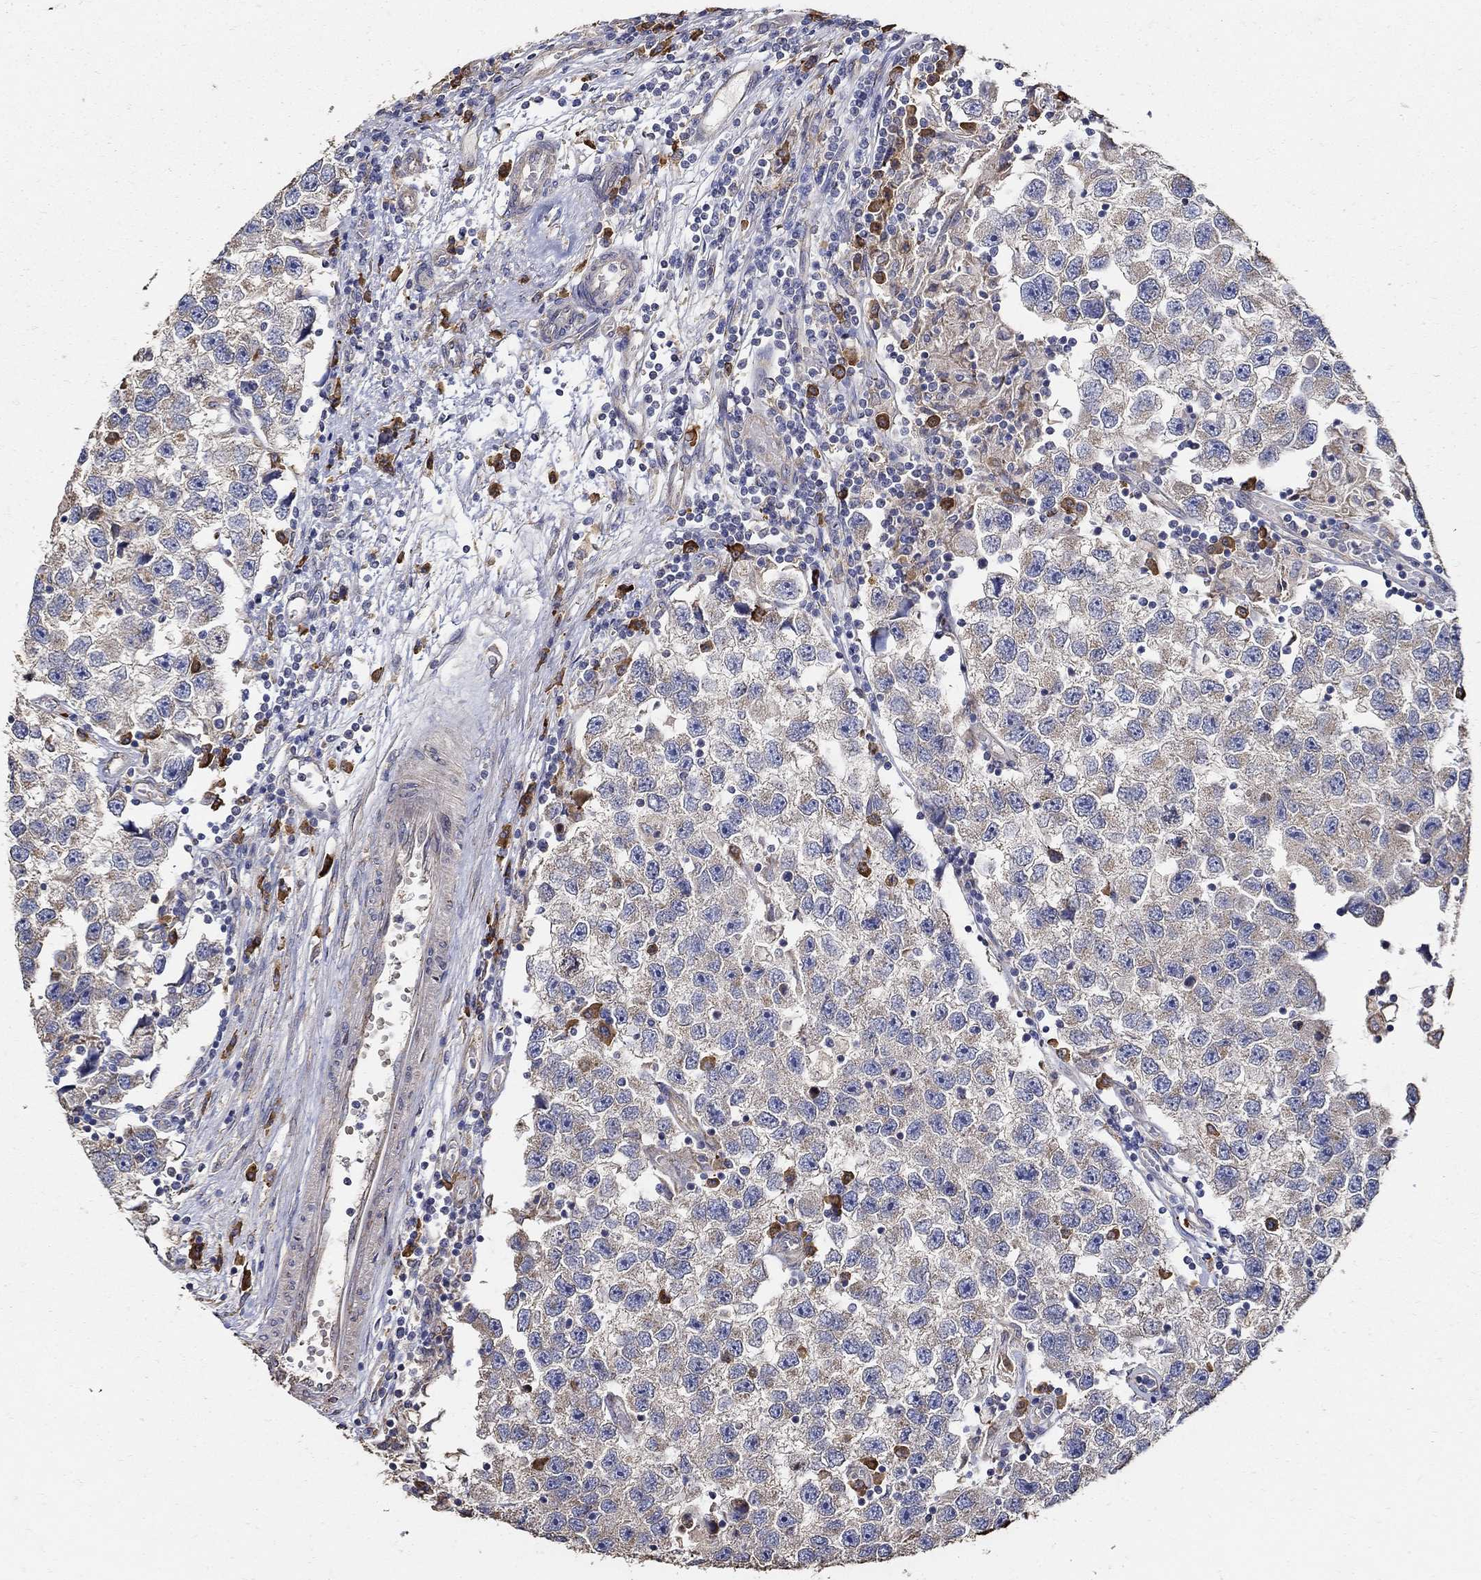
{"staining": {"intensity": "negative", "quantity": "none", "location": "none"}, "tissue": "testis cancer", "cell_type": "Tumor cells", "image_type": "cancer", "snomed": [{"axis": "morphology", "description": "Seminoma, NOS"}, {"axis": "topography", "description": "Testis"}], "caption": "Testis cancer was stained to show a protein in brown. There is no significant expression in tumor cells.", "gene": "EMILIN3", "patient": {"sex": "male", "age": 26}}